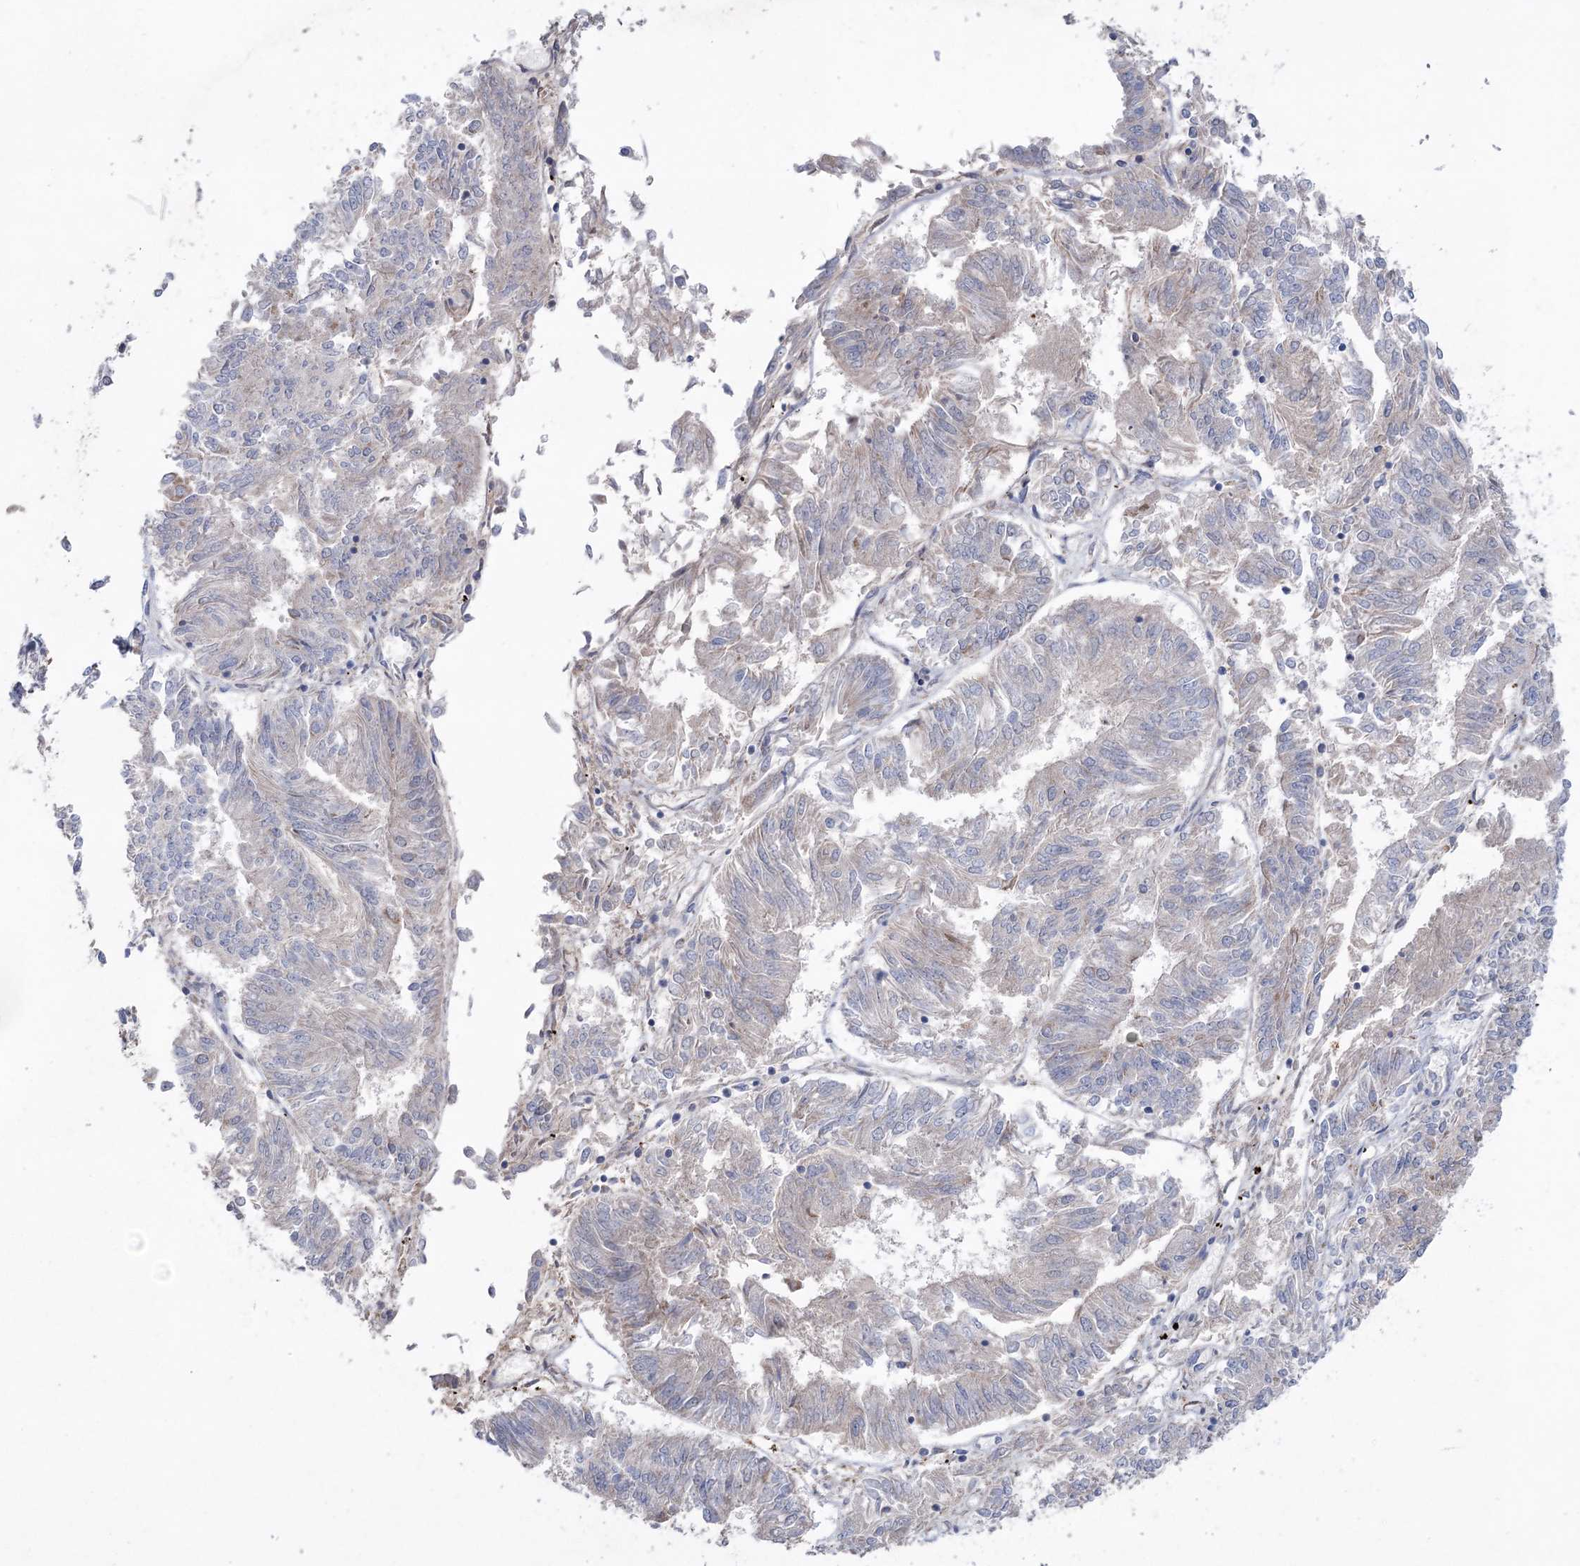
{"staining": {"intensity": "weak", "quantity": "<25%", "location": "cytoplasmic/membranous"}, "tissue": "endometrial cancer", "cell_type": "Tumor cells", "image_type": "cancer", "snomed": [{"axis": "morphology", "description": "Adenocarcinoma, NOS"}, {"axis": "topography", "description": "Endometrium"}], "caption": "This is an IHC photomicrograph of human endometrial adenocarcinoma. There is no staining in tumor cells.", "gene": "MTCH2", "patient": {"sex": "female", "age": 58}}